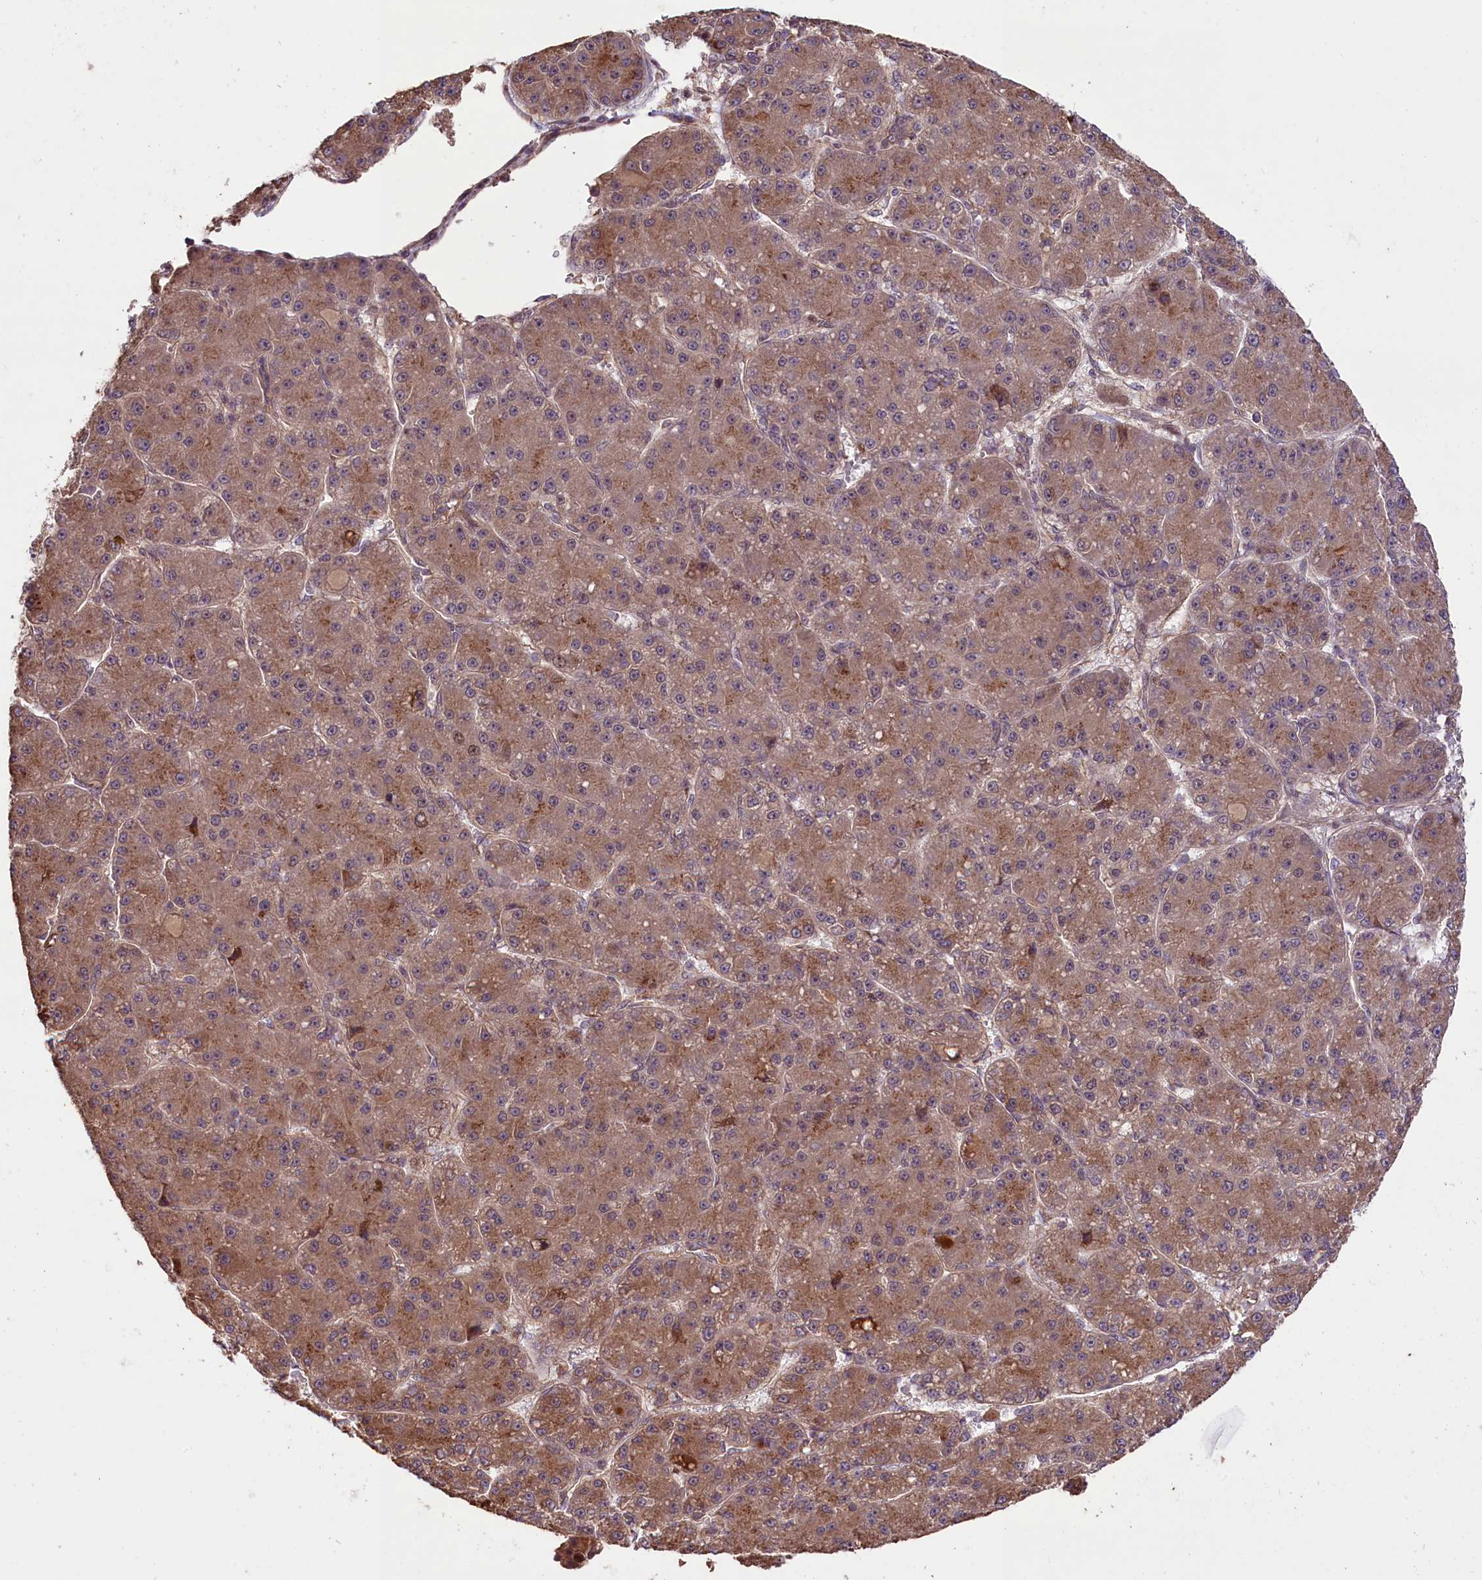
{"staining": {"intensity": "moderate", "quantity": ">75%", "location": "cytoplasmic/membranous"}, "tissue": "liver cancer", "cell_type": "Tumor cells", "image_type": "cancer", "snomed": [{"axis": "morphology", "description": "Carcinoma, Hepatocellular, NOS"}, {"axis": "topography", "description": "Liver"}], "caption": "Protein expression analysis of human liver cancer reveals moderate cytoplasmic/membranous expression in approximately >75% of tumor cells.", "gene": "HDAC5", "patient": {"sex": "male", "age": 67}}